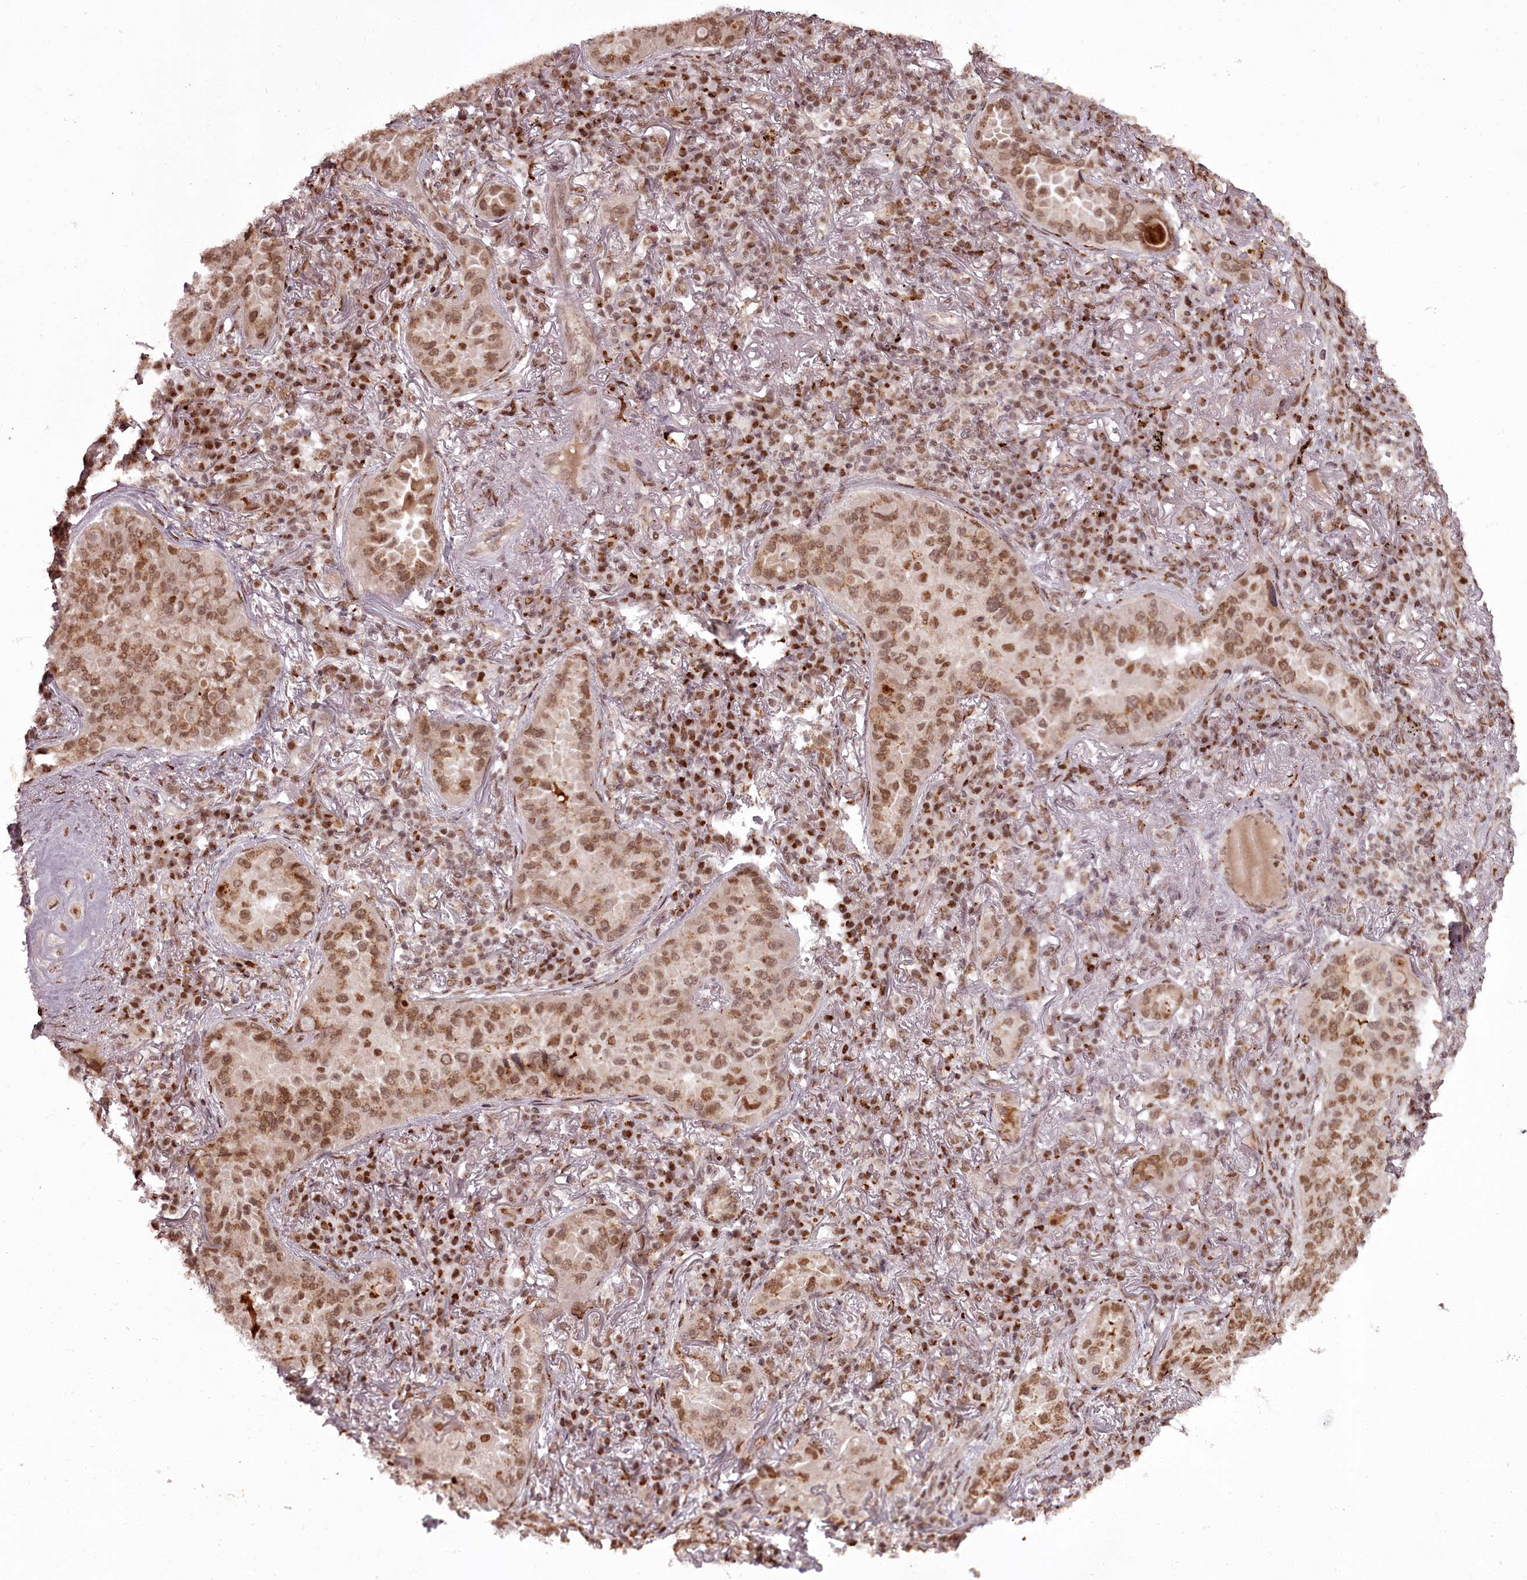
{"staining": {"intensity": "moderate", "quantity": ">75%", "location": "nuclear"}, "tissue": "lung cancer", "cell_type": "Tumor cells", "image_type": "cancer", "snomed": [{"axis": "morphology", "description": "Adenocarcinoma, NOS"}, {"axis": "topography", "description": "Lung"}], "caption": "Immunohistochemical staining of adenocarcinoma (lung) demonstrates medium levels of moderate nuclear staining in about >75% of tumor cells. The staining was performed using DAB, with brown indicating positive protein expression. Nuclei are stained blue with hematoxylin.", "gene": "CEP83", "patient": {"sex": "female", "age": 69}}